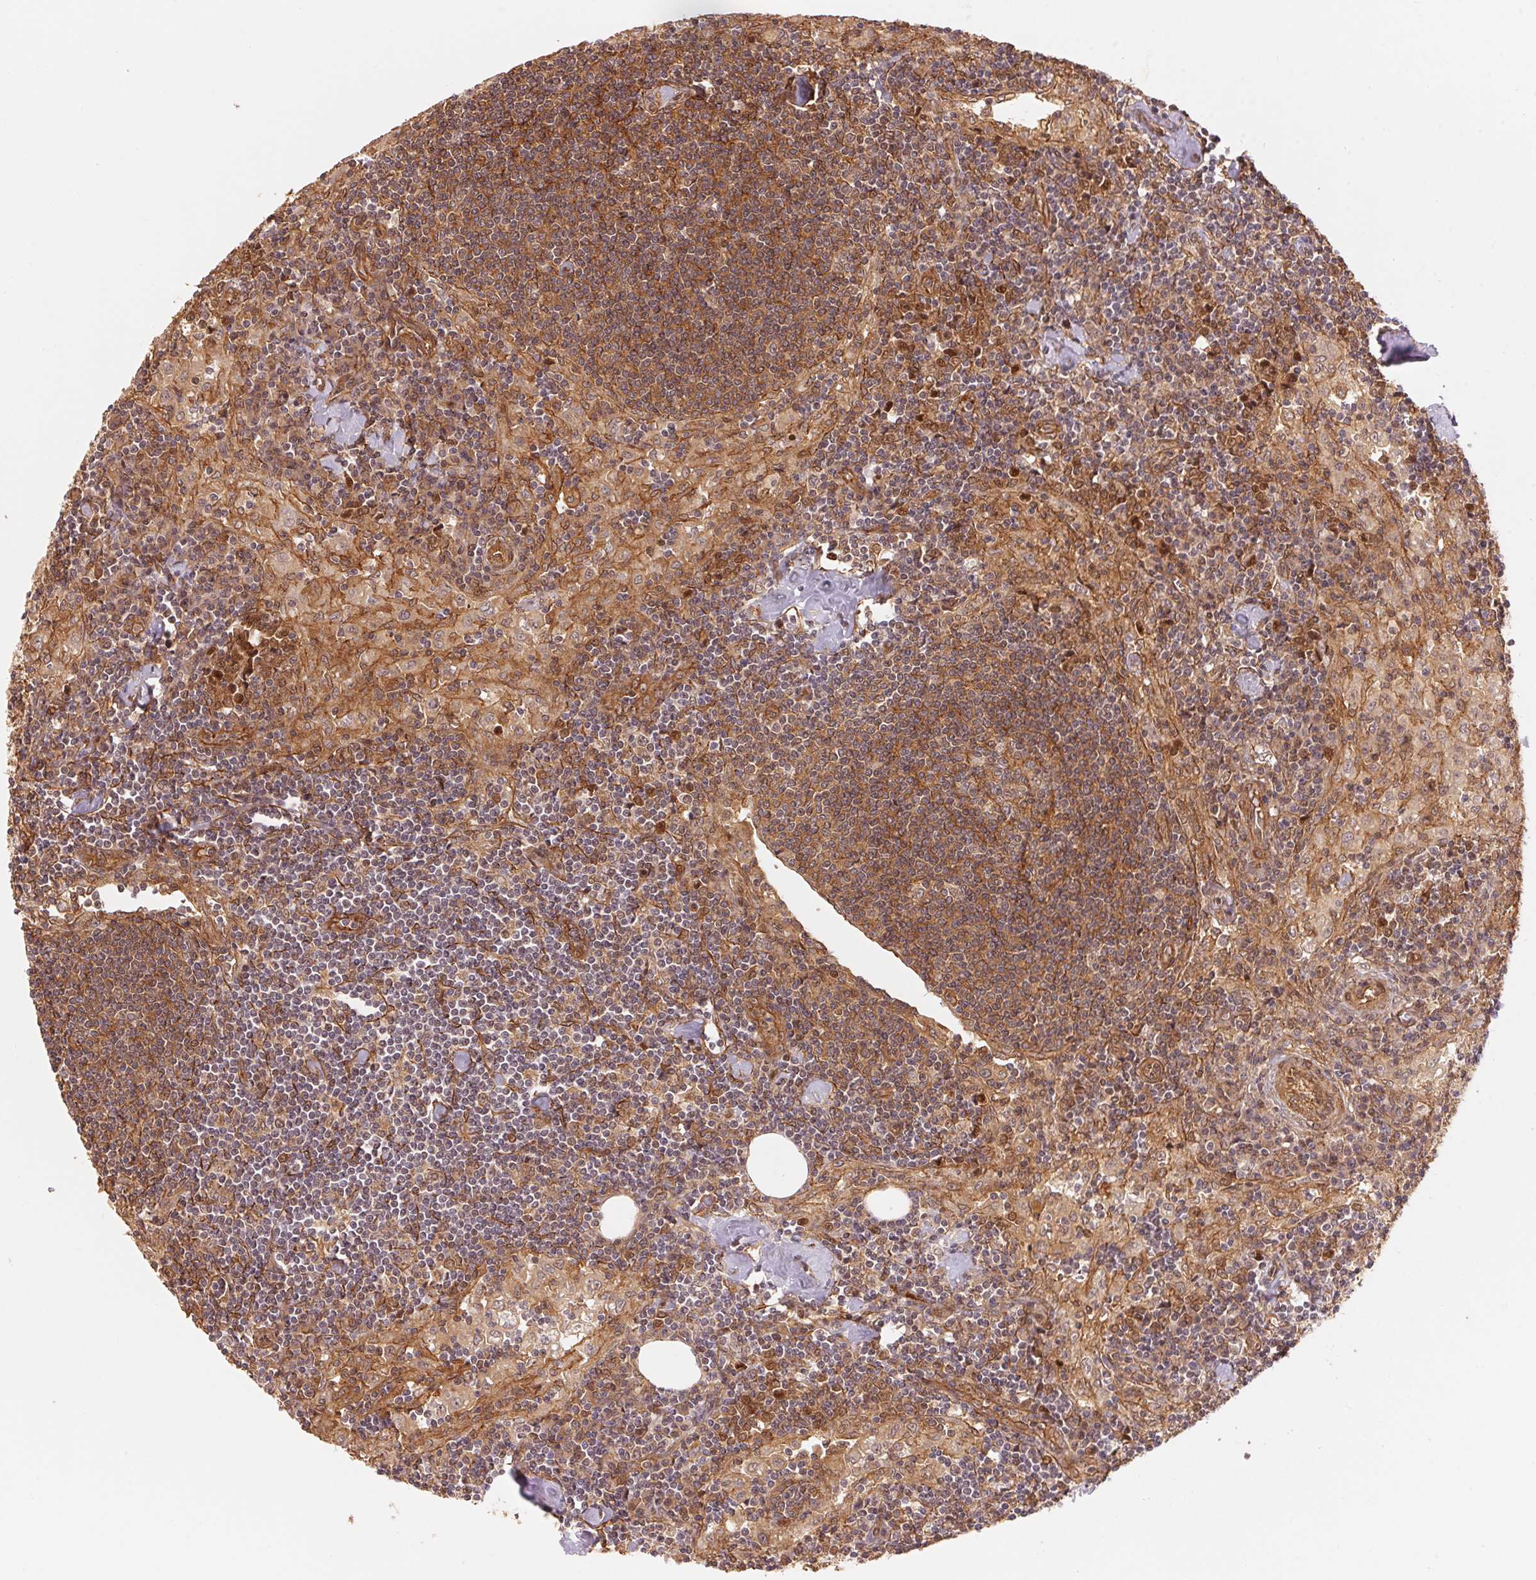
{"staining": {"intensity": "moderate", "quantity": ">75%", "location": "cytoplasmic/membranous"}, "tissue": "lymph node", "cell_type": "Germinal center cells", "image_type": "normal", "snomed": [{"axis": "morphology", "description": "Normal tissue, NOS"}, {"axis": "topography", "description": "Lymph node"}], "caption": "Immunohistochemistry (IHC) photomicrograph of benign human lymph node stained for a protein (brown), which displays medium levels of moderate cytoplasmic/membranous staining in about >75% of germinal center cells.", "gene": "TNIP2", "patient": {"sex": "male", "age": 55}}